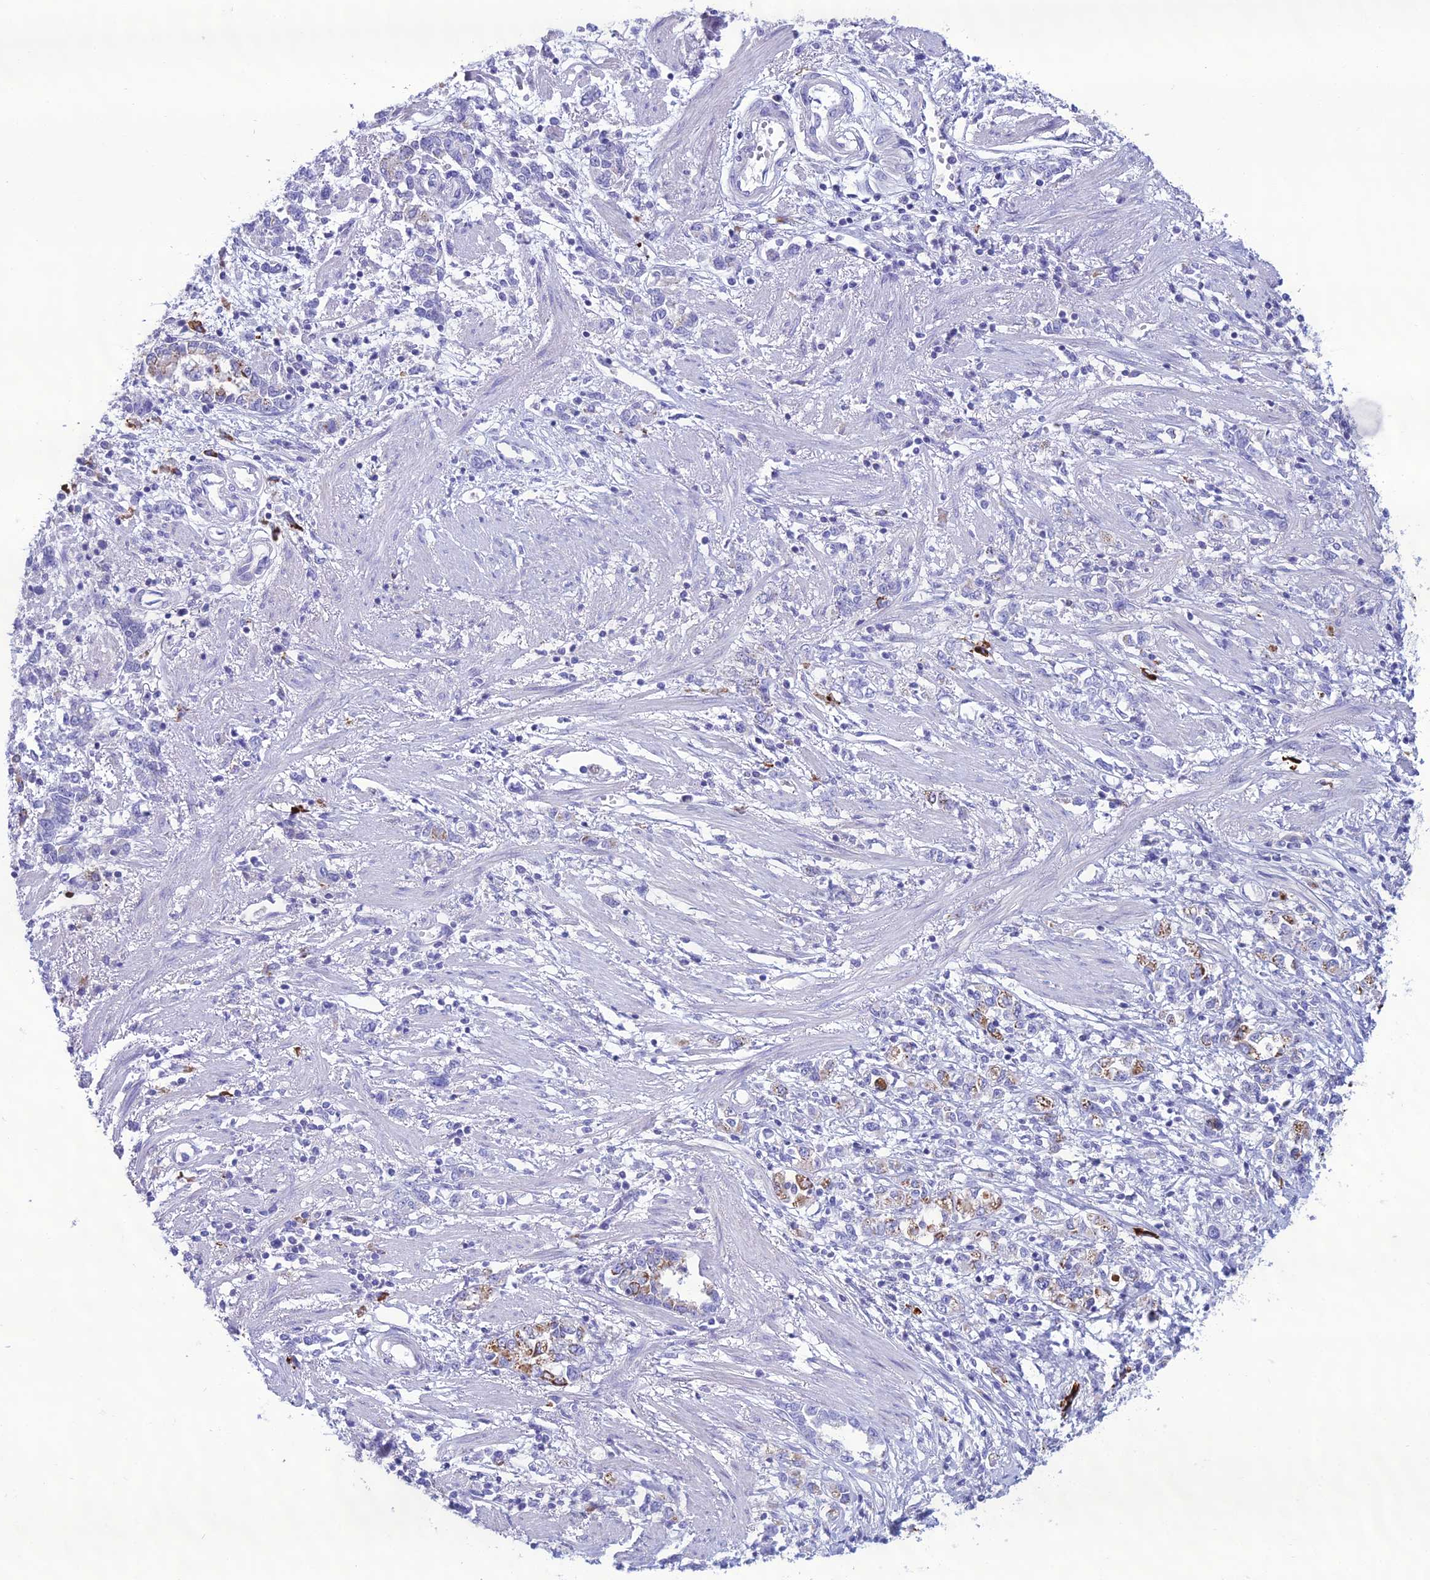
{"staining": {"intensity": "negative", "quantity": "none", "location": "none"}, "tissue": "stomach cancer", "cell_type": "Tumor cells", "image_type": "cancer", "snomed": [{"axis": "morphology", "description": "Adenocarcinoma, NOS"}, {"axis": "topography", "description": "Stomach"}], "caption": "DAB (3,3'-diaminobenzidine) immunohistochemical staining of human stomach cancer (adenocarcinoma) demonstrates no significant positivity in tumor cells. Brightfield microscopy of immunohistochemistry (IHC) stained with DAB (brown) and hematoxylin (blue), captured at high magnification.", "gene": "CRB2", "patient": {"sex": "female", "age": 76}}